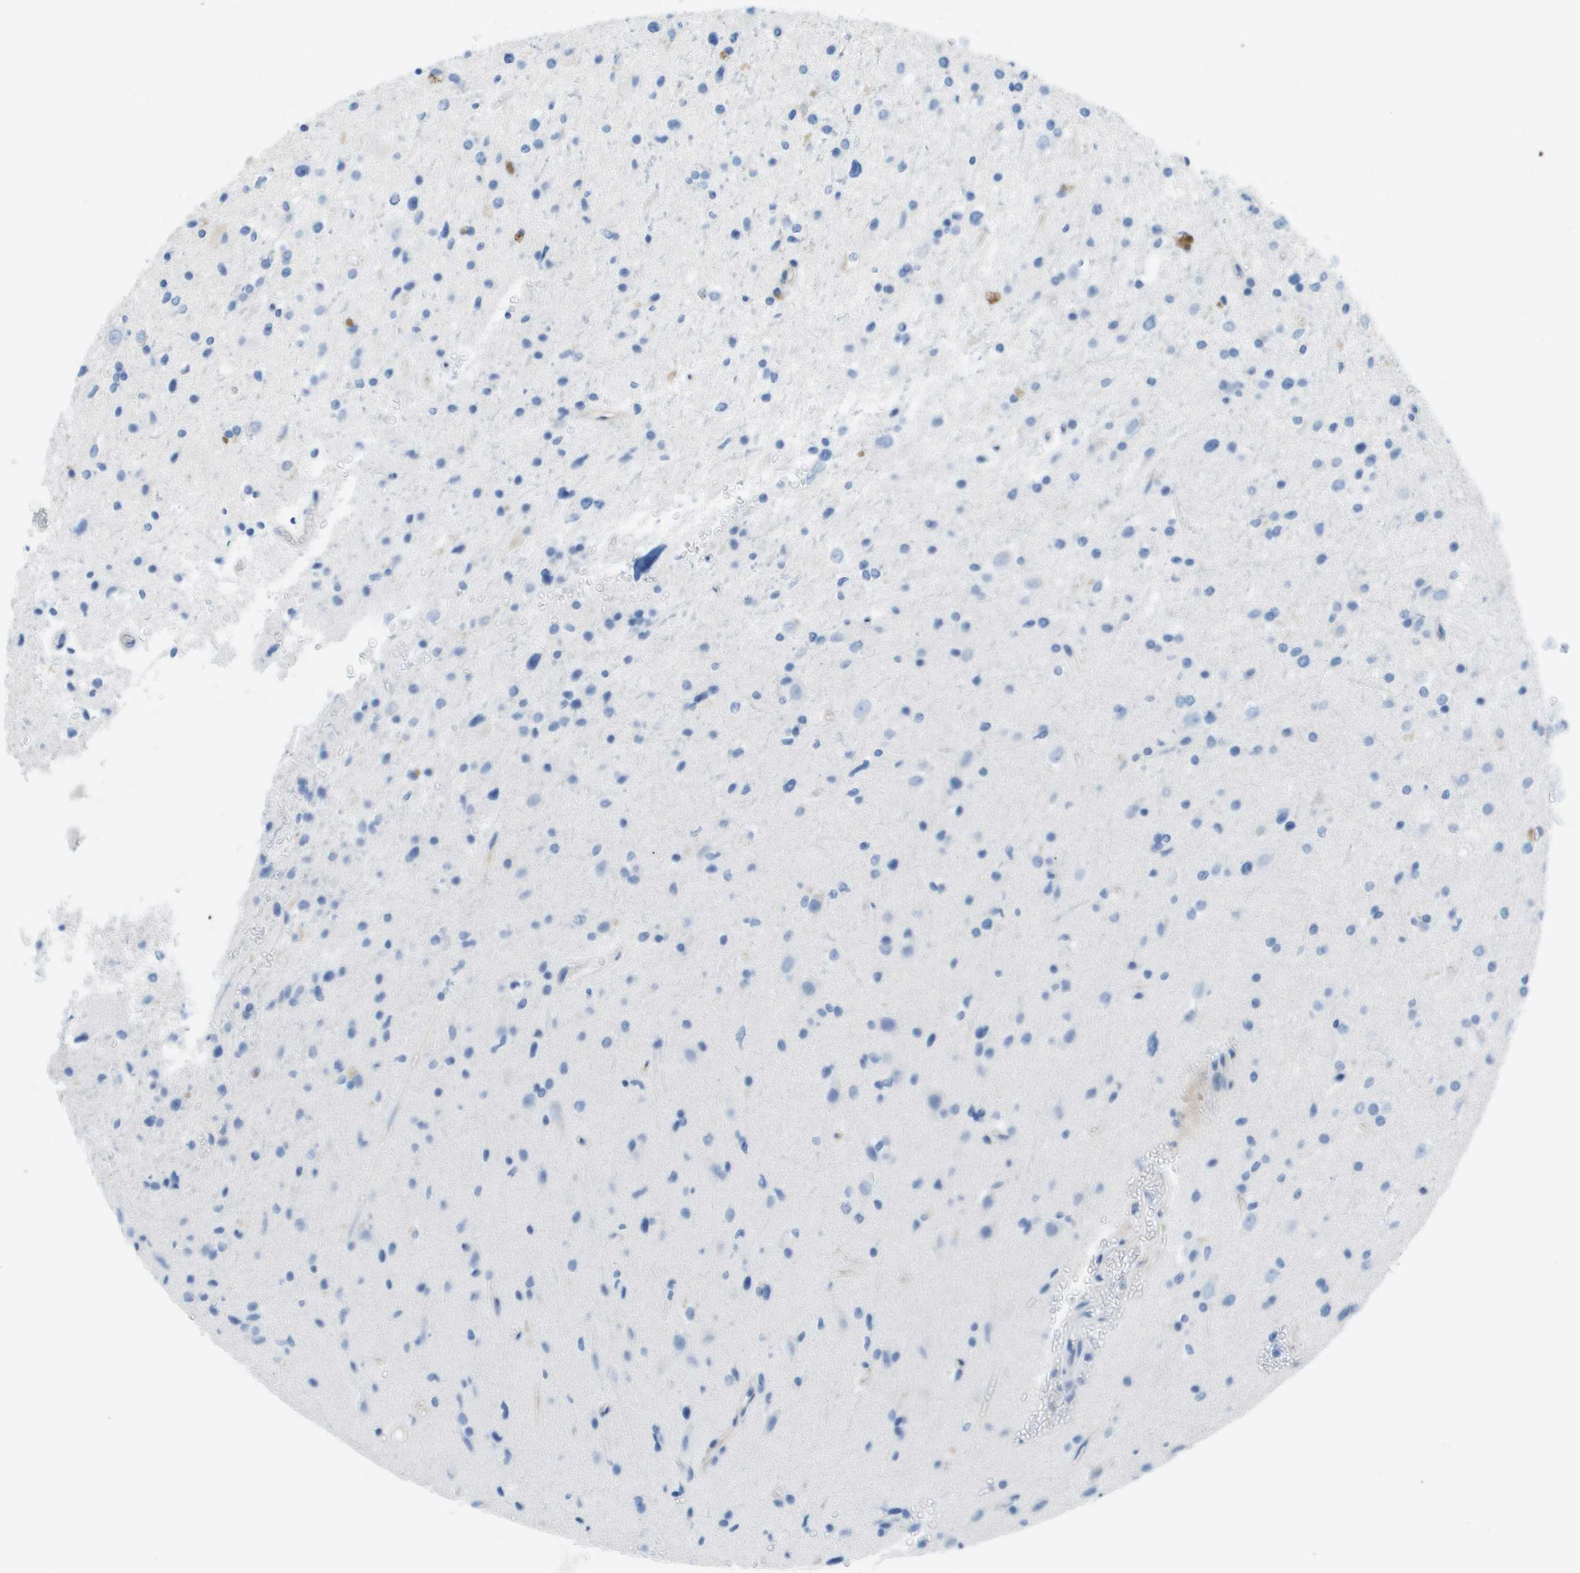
{"staining": {"intensity": "negative", "quantity": "none", "location": "none"}, "tissue": "glioma", "cell_type": "Tumor cells", "image_type": "cancer", "snomed": [{"axis": "morphology", "description": "Glioma, malignant, High grade"}, {"axis": "topography", "description": "Brain"}], "caption": "High magnification brightfield microscopy of malignant high-grade glioma stained with DAB (3,3'-diaminobenzidine) (brown) and counterstained with hematoxylin (blue): tumor cells show no significant expression.", "gene": "CD46", "patient": {"sex": "male", "age": 33}}